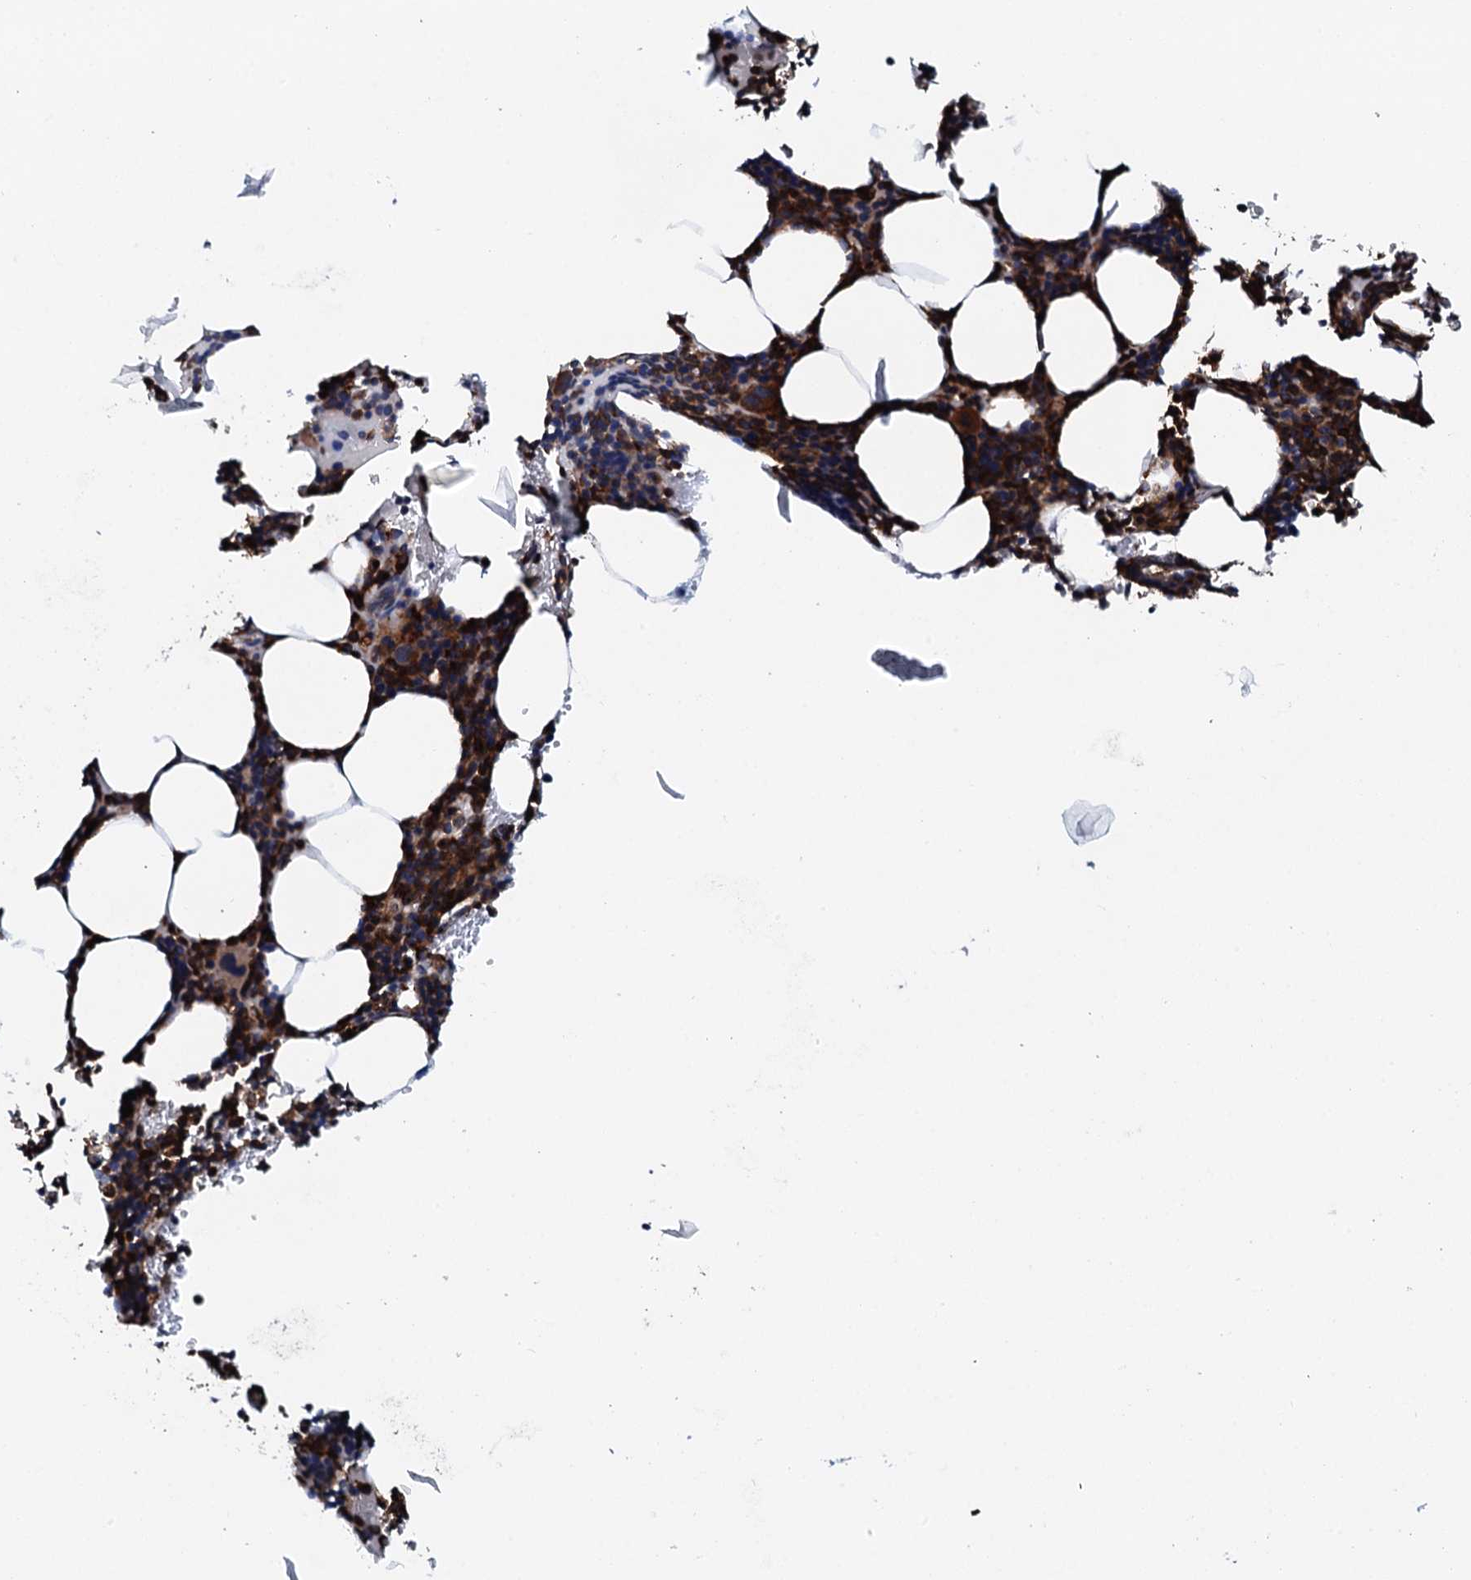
{"staining": {"intensity": "strong", "quantity": "25%-75%", "location": "cytoplasmic/membranous"}, "tissue": "bone marrow", "cell_type": "Hematopoietic cells", "image_type": "normal", "snomed": [{"axis": "morphology", "description": "Normal tissue, NOS"}, {"axis": "topography", "description": "Bone marrow"}], "caption": "Immunohistochemical staining of normal bone marrow shows high levels of strong cytoplasmic/membranous staining in approximately 25%-75% of hematopoietic cells.", "gene": "VAMP8", "patient": {"sex": "female", "age": 77}}